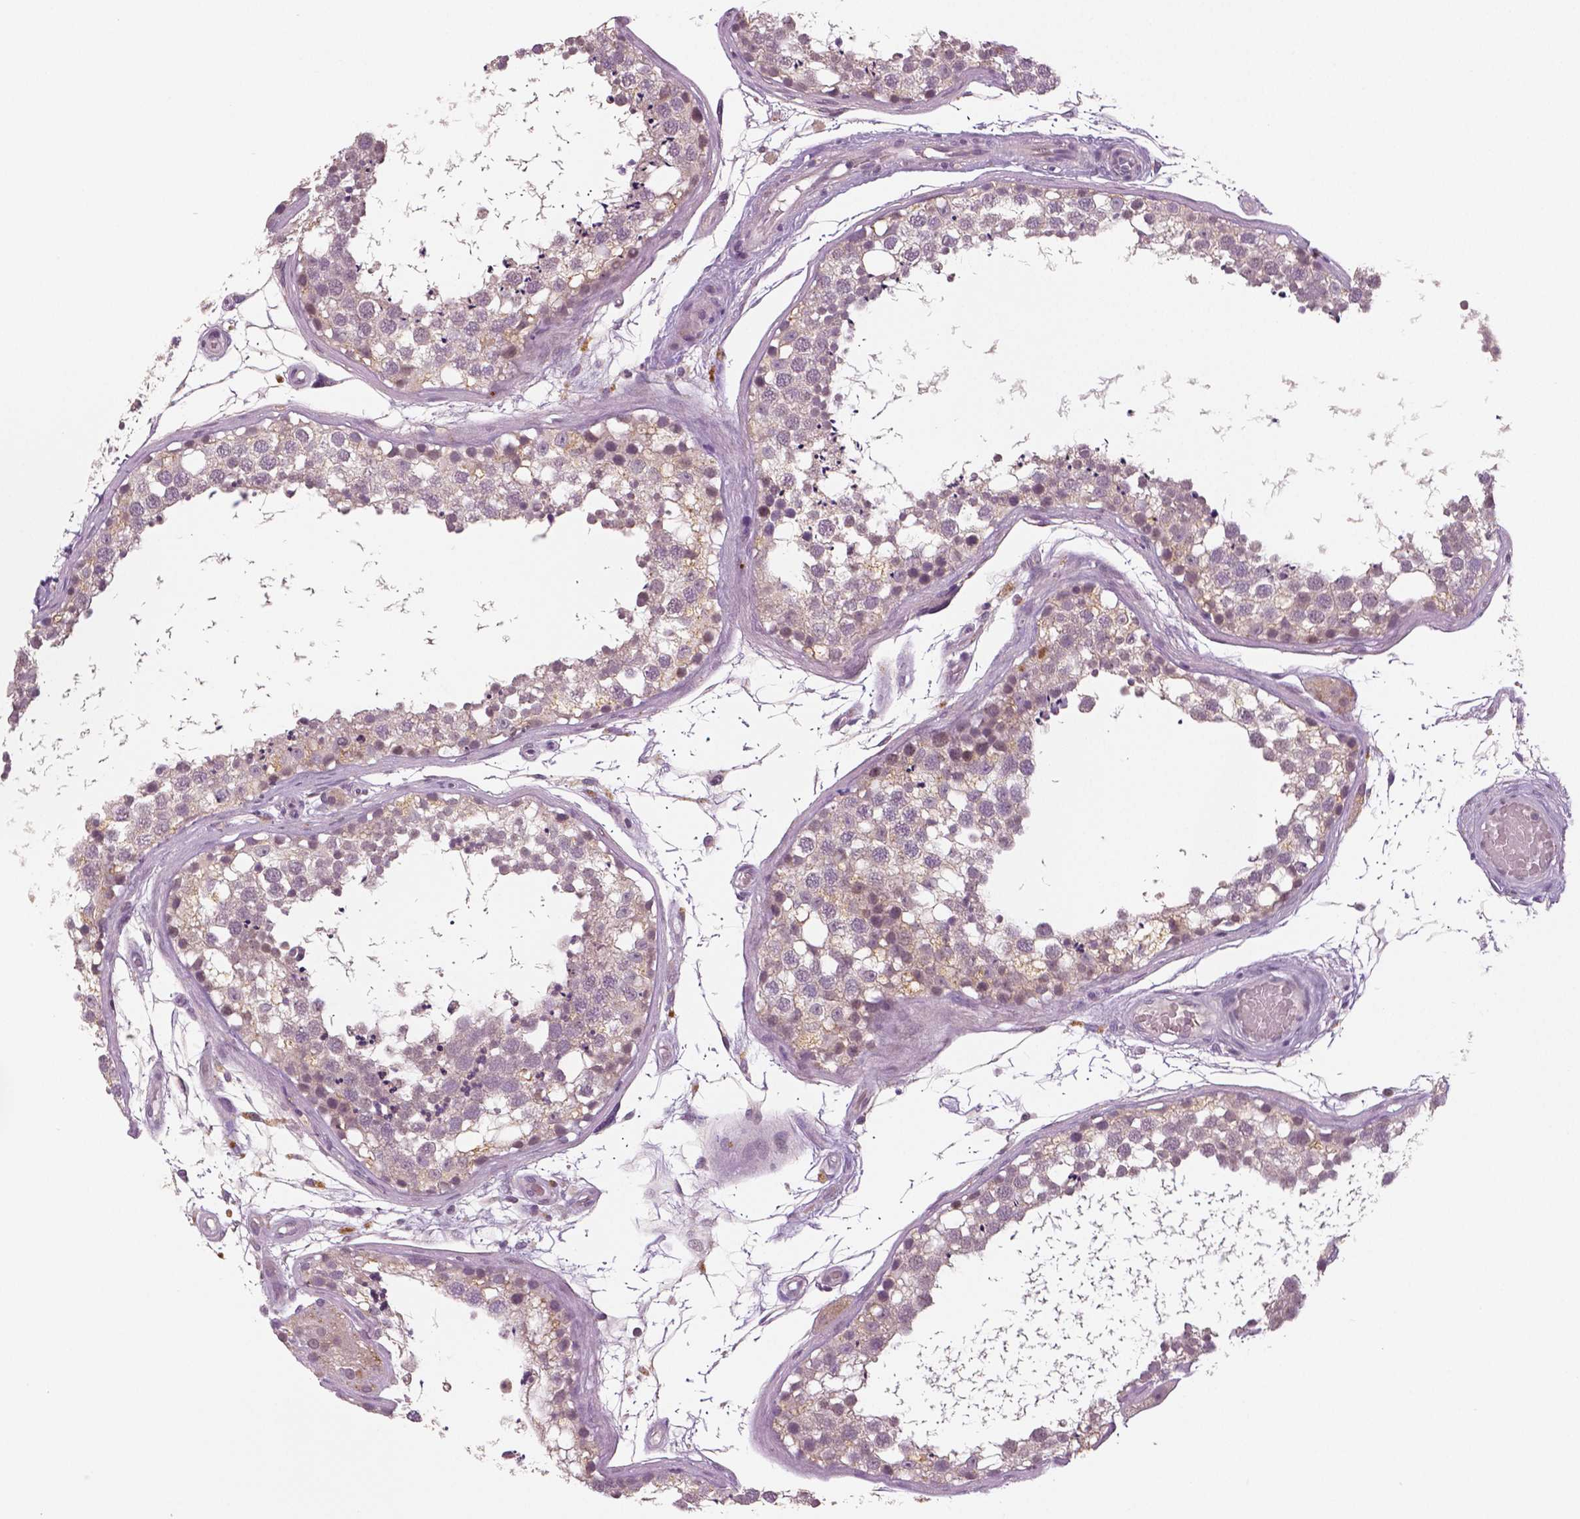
{"staining": {"intensity": "weak", "quantity": "<25%", "location": "nuclear"}, "tissue": "testis", "cell_type": "Cells in seminiferous ducts", "image_type": "normal", "snomed": [{"axis": "morphology", "description": "Normal tissue, NOS"}, {"axis": "morphology", "description": "Seminoma, NOS"}, {"axis": "topography", "description": "Testis"}], "caption": "Immunohistochemical staining of unremarkable human testis displays no significant positivity in cells in seminiferous ducts.", "gene": "MKI67", "patient": {"sex": "male", "age": 65}}